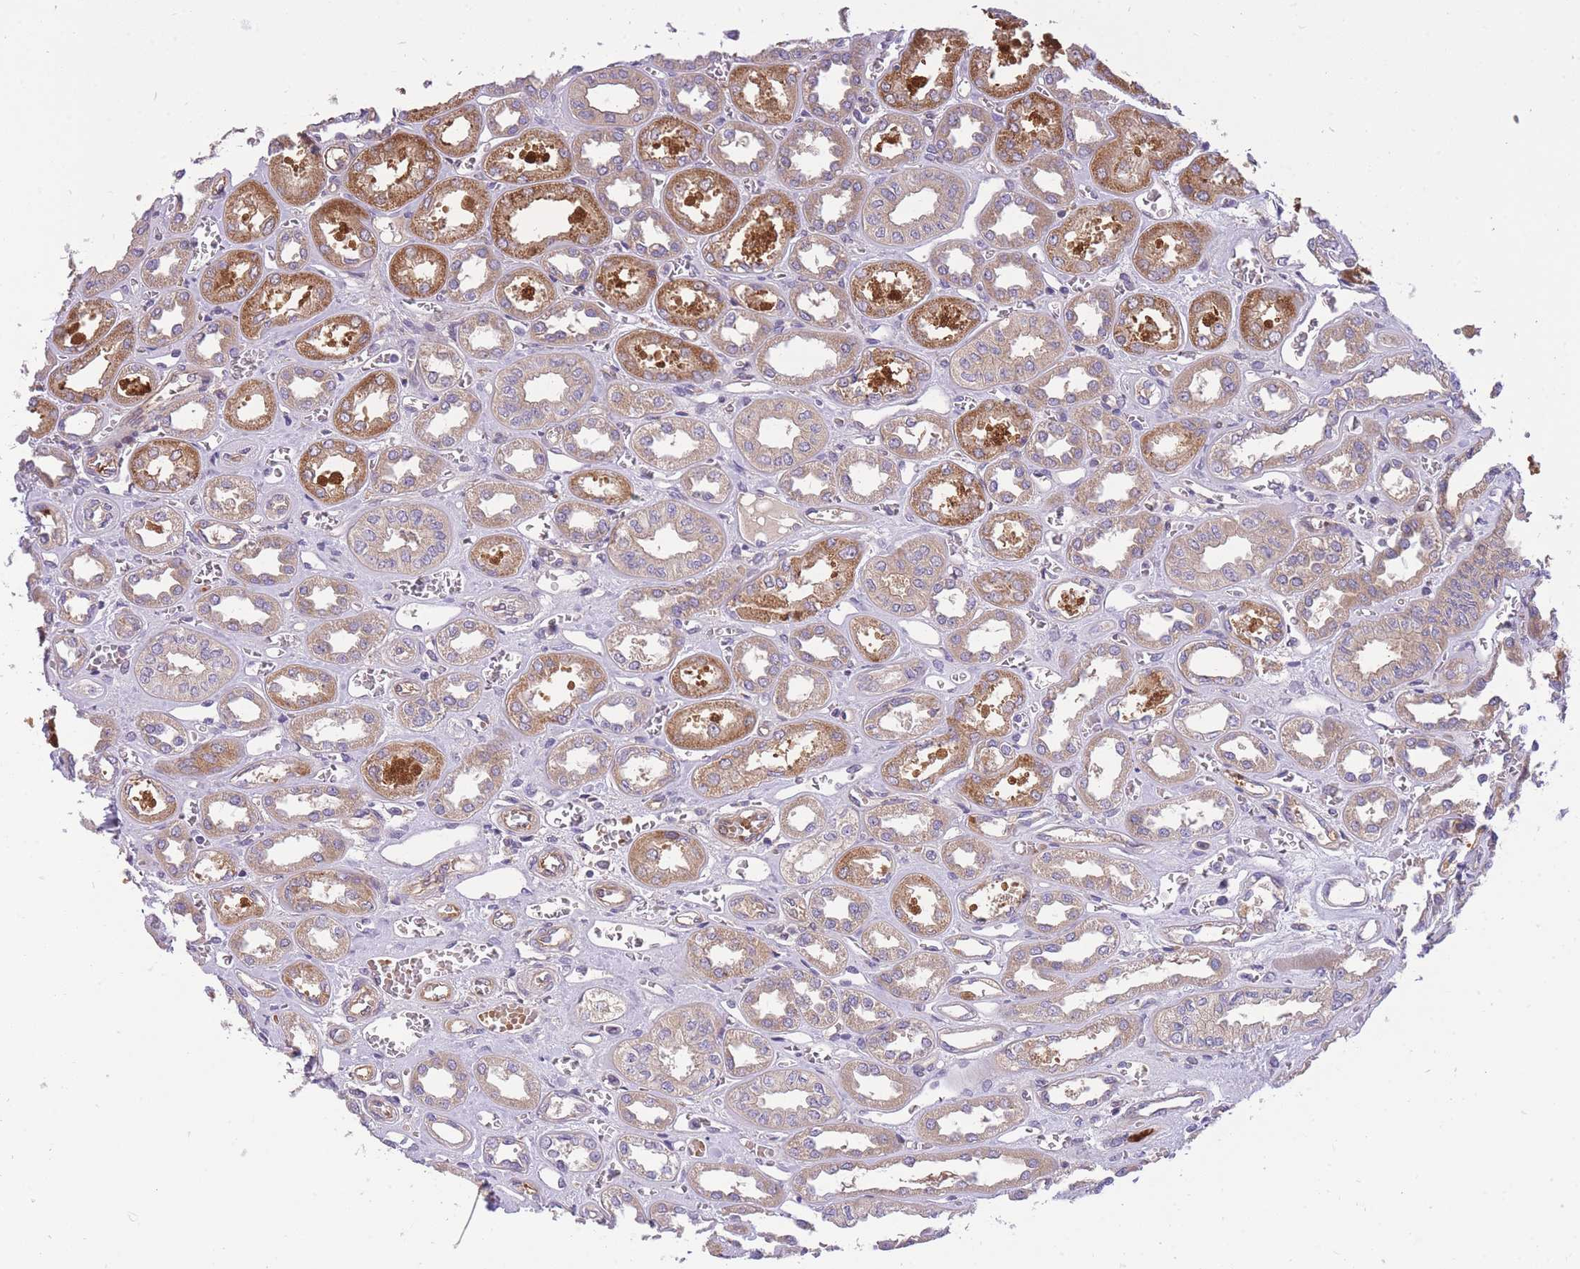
{"staining": {"intensity": "negative", "quantity": "none", "location": "none"}, "tissue": "kidney", "cell_type": "Cells in glomeruli", "image_type": "normal", "snomed": [{"axis": "morphology", "description": "Normal tissue, NOS"}, {"axis": "morphology", "description": "Adenocarcinoma, NOS"}, {"axis": "topography", "description": "Kidney"}], "caption": "Human kidney stained for a protein using IHC reveals no staining in cells in glomeruli.", "gene": "CRYGN", "patient": {"sex": "female", "age": 68}}